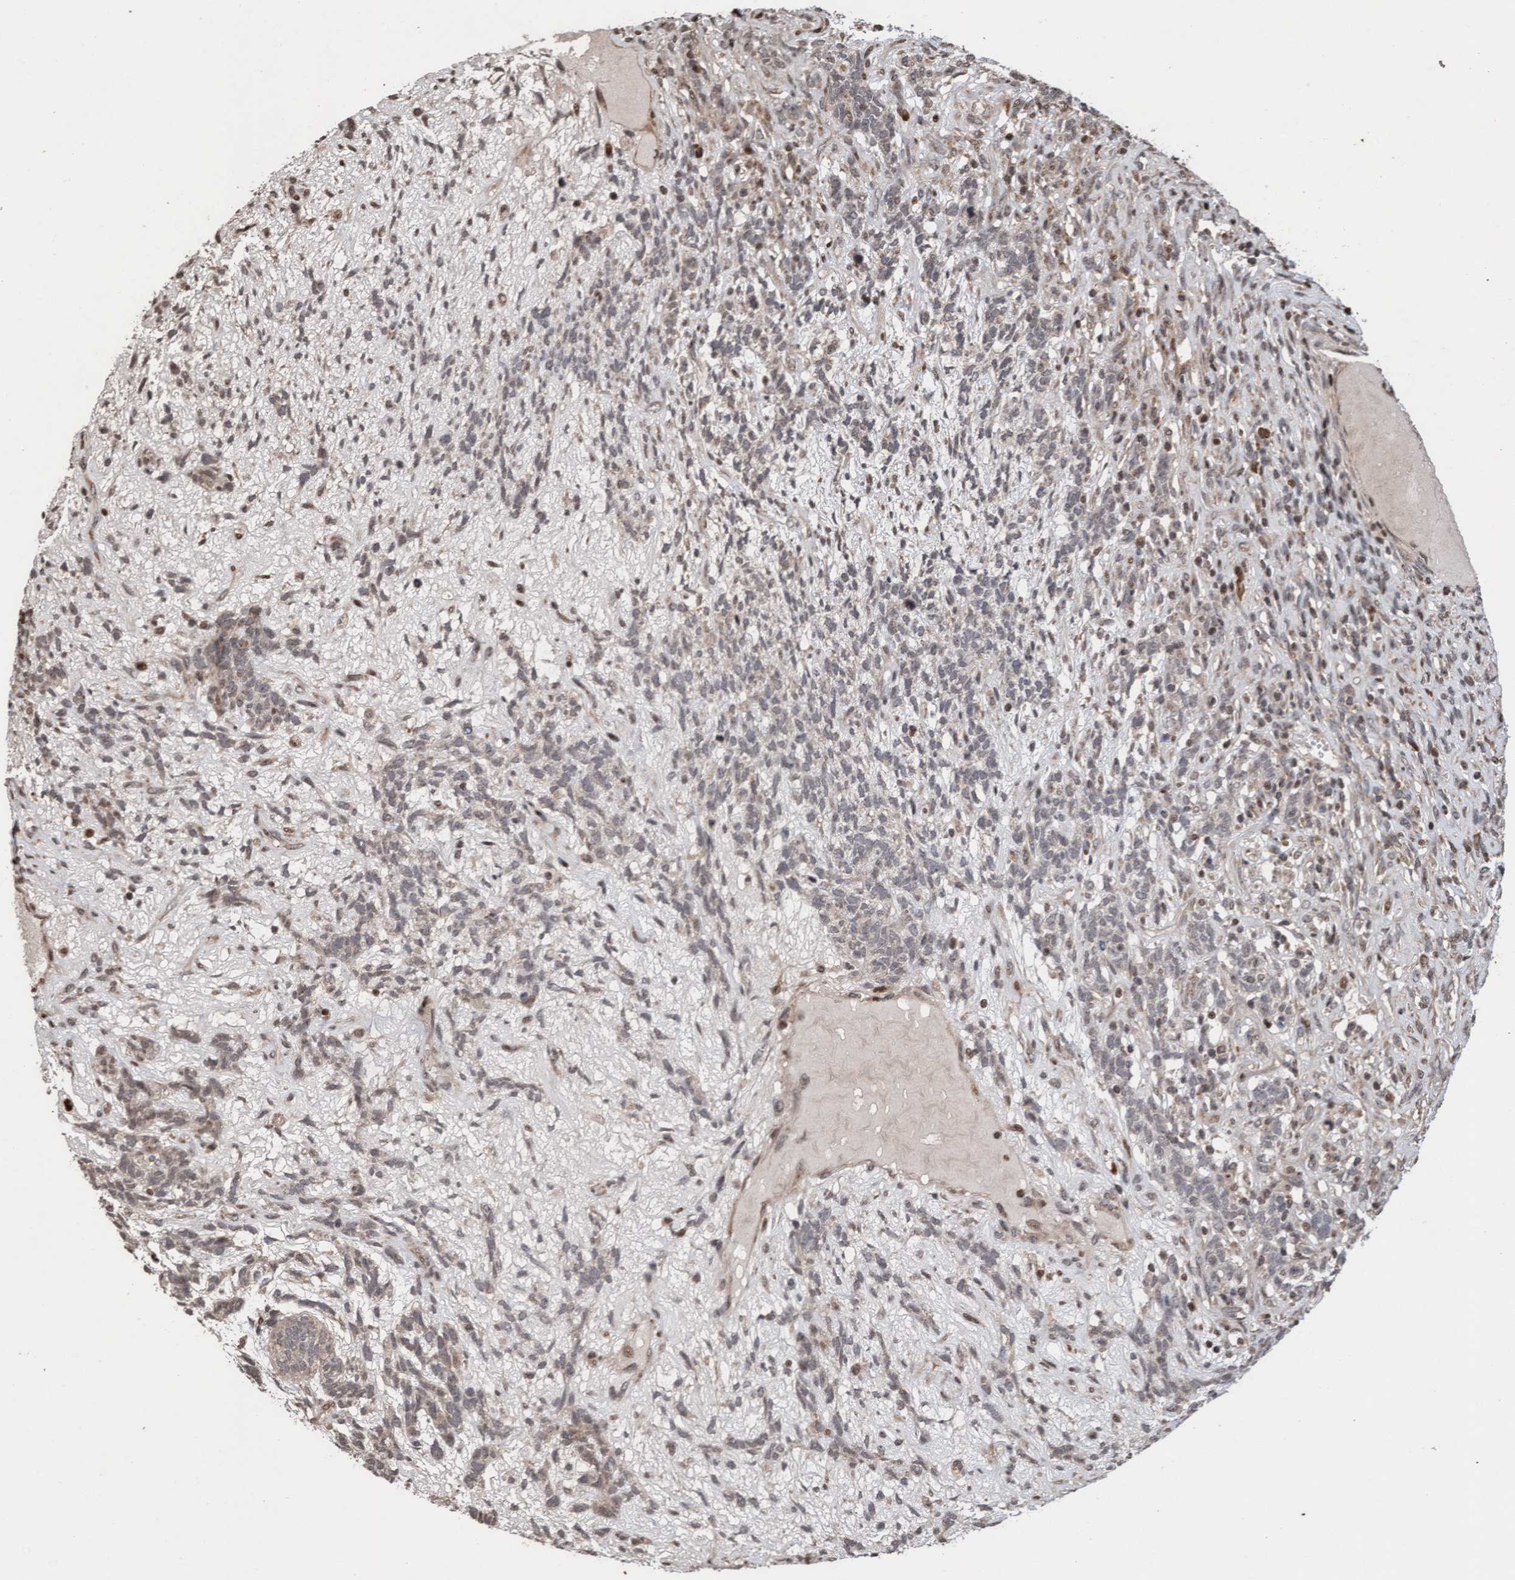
{"staining": {"intensity": "weak", "quantity": "<25%", "location": "cytoplasmic/membranous"}, "tissue": "testis cancer", "cell_type": "Tumor cells", "image_type": "cancer", "snomed": [{"axis": "morphology", "description": "Seminoma, NOS"}, {"axis": "topography", "description": "Testis"}], "caption": "An image of human testis seminoma is negative for staining in tumor cells.", "gene": "PECR", "patient": {"sex": "male", "age": 28}}